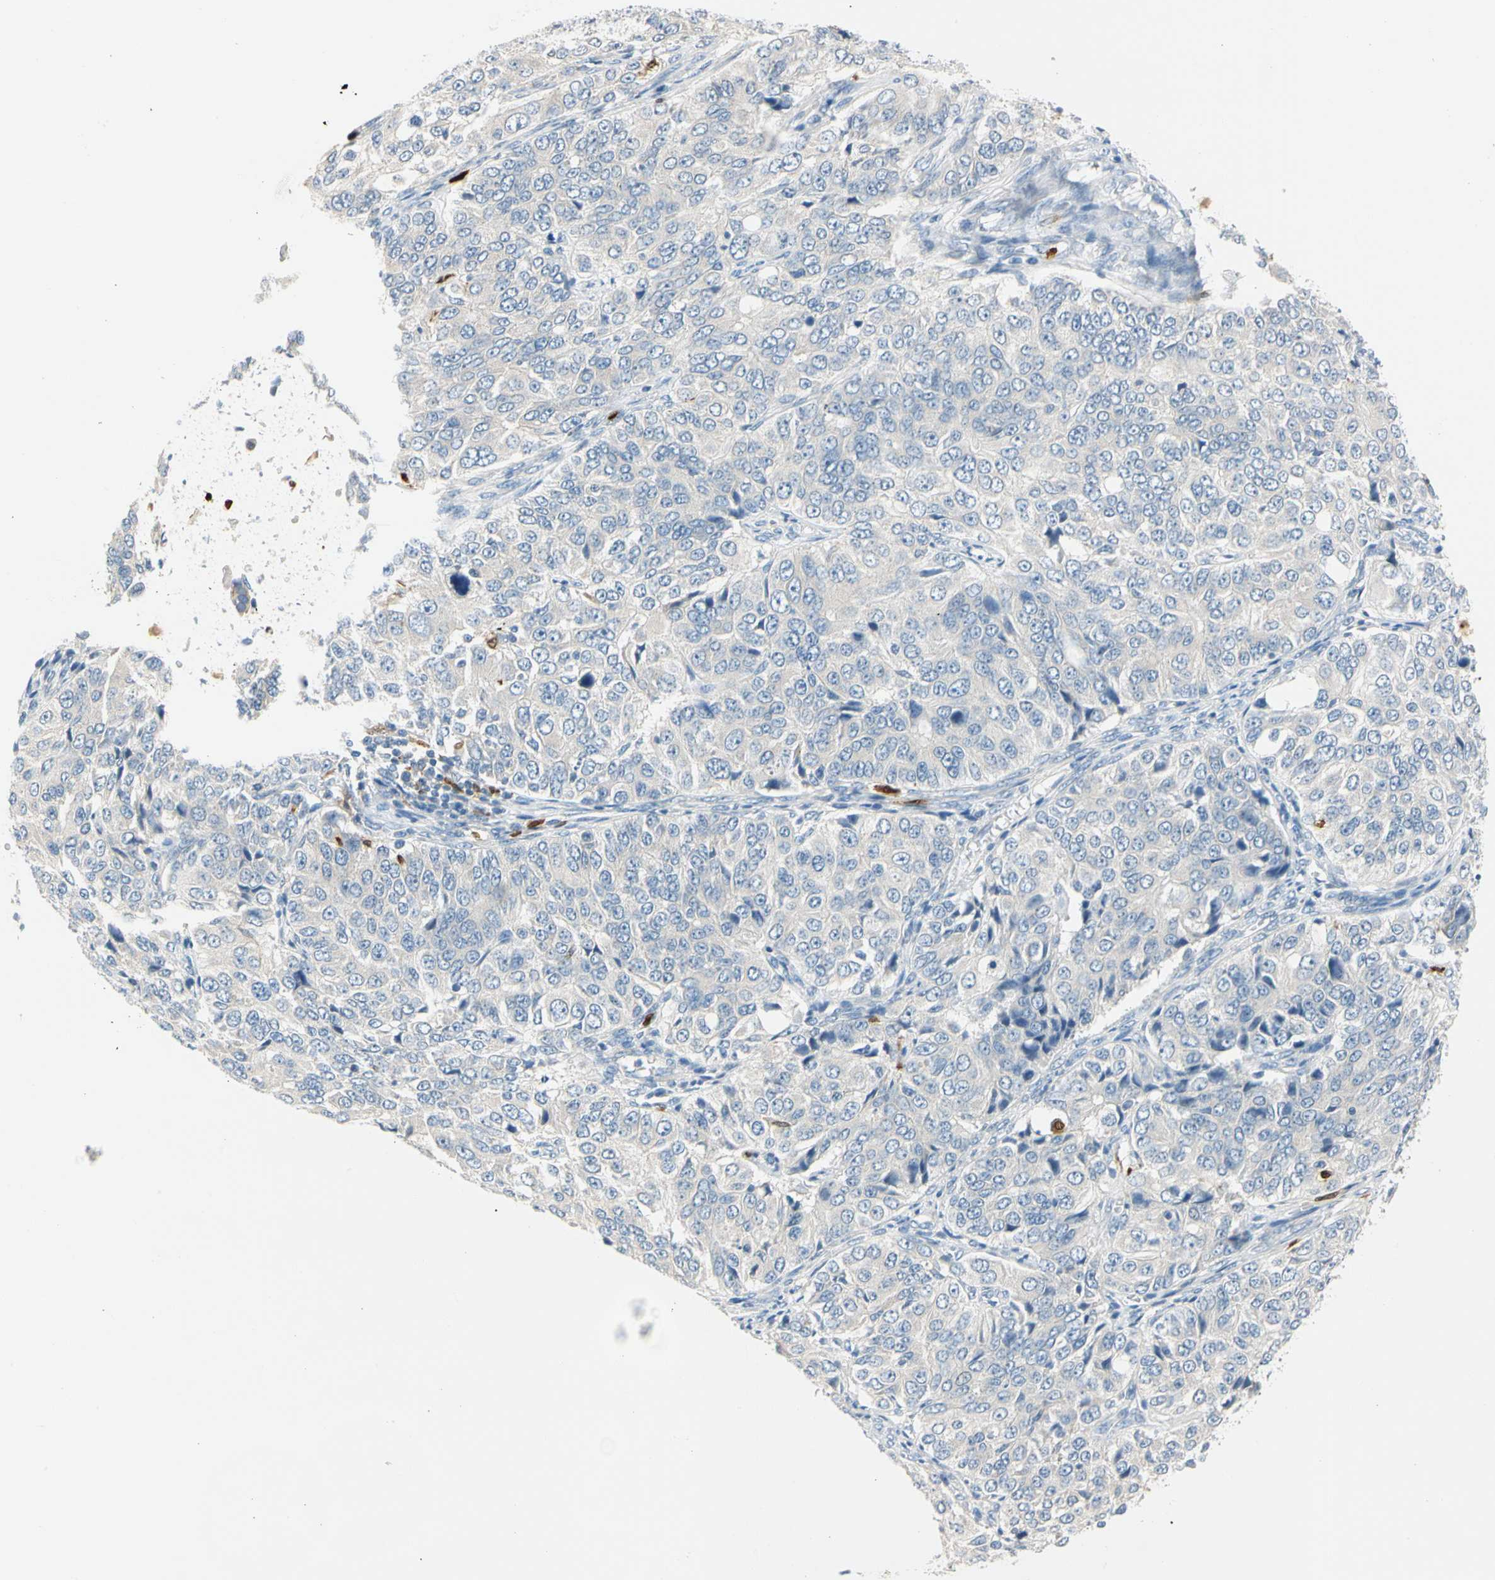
{"staining": {"intensity": "negative", "quantity": "none", "location": "none"}, "tissue": "ovarian cancer", "cell_type": "Tumor cells", "image_type": "cancer", "snomed": [{"axis": "morphology", "description": "Carcinoma, endometroid"}, {"axis": "topography", "description": "Ovary"}], "caption": "Image shows no significant protein positivity in tumor cells of ovarian cancer (endometroid carcinoma).", "gene": "TRAF5", "patient": {"sex": "female", "age": 51}}